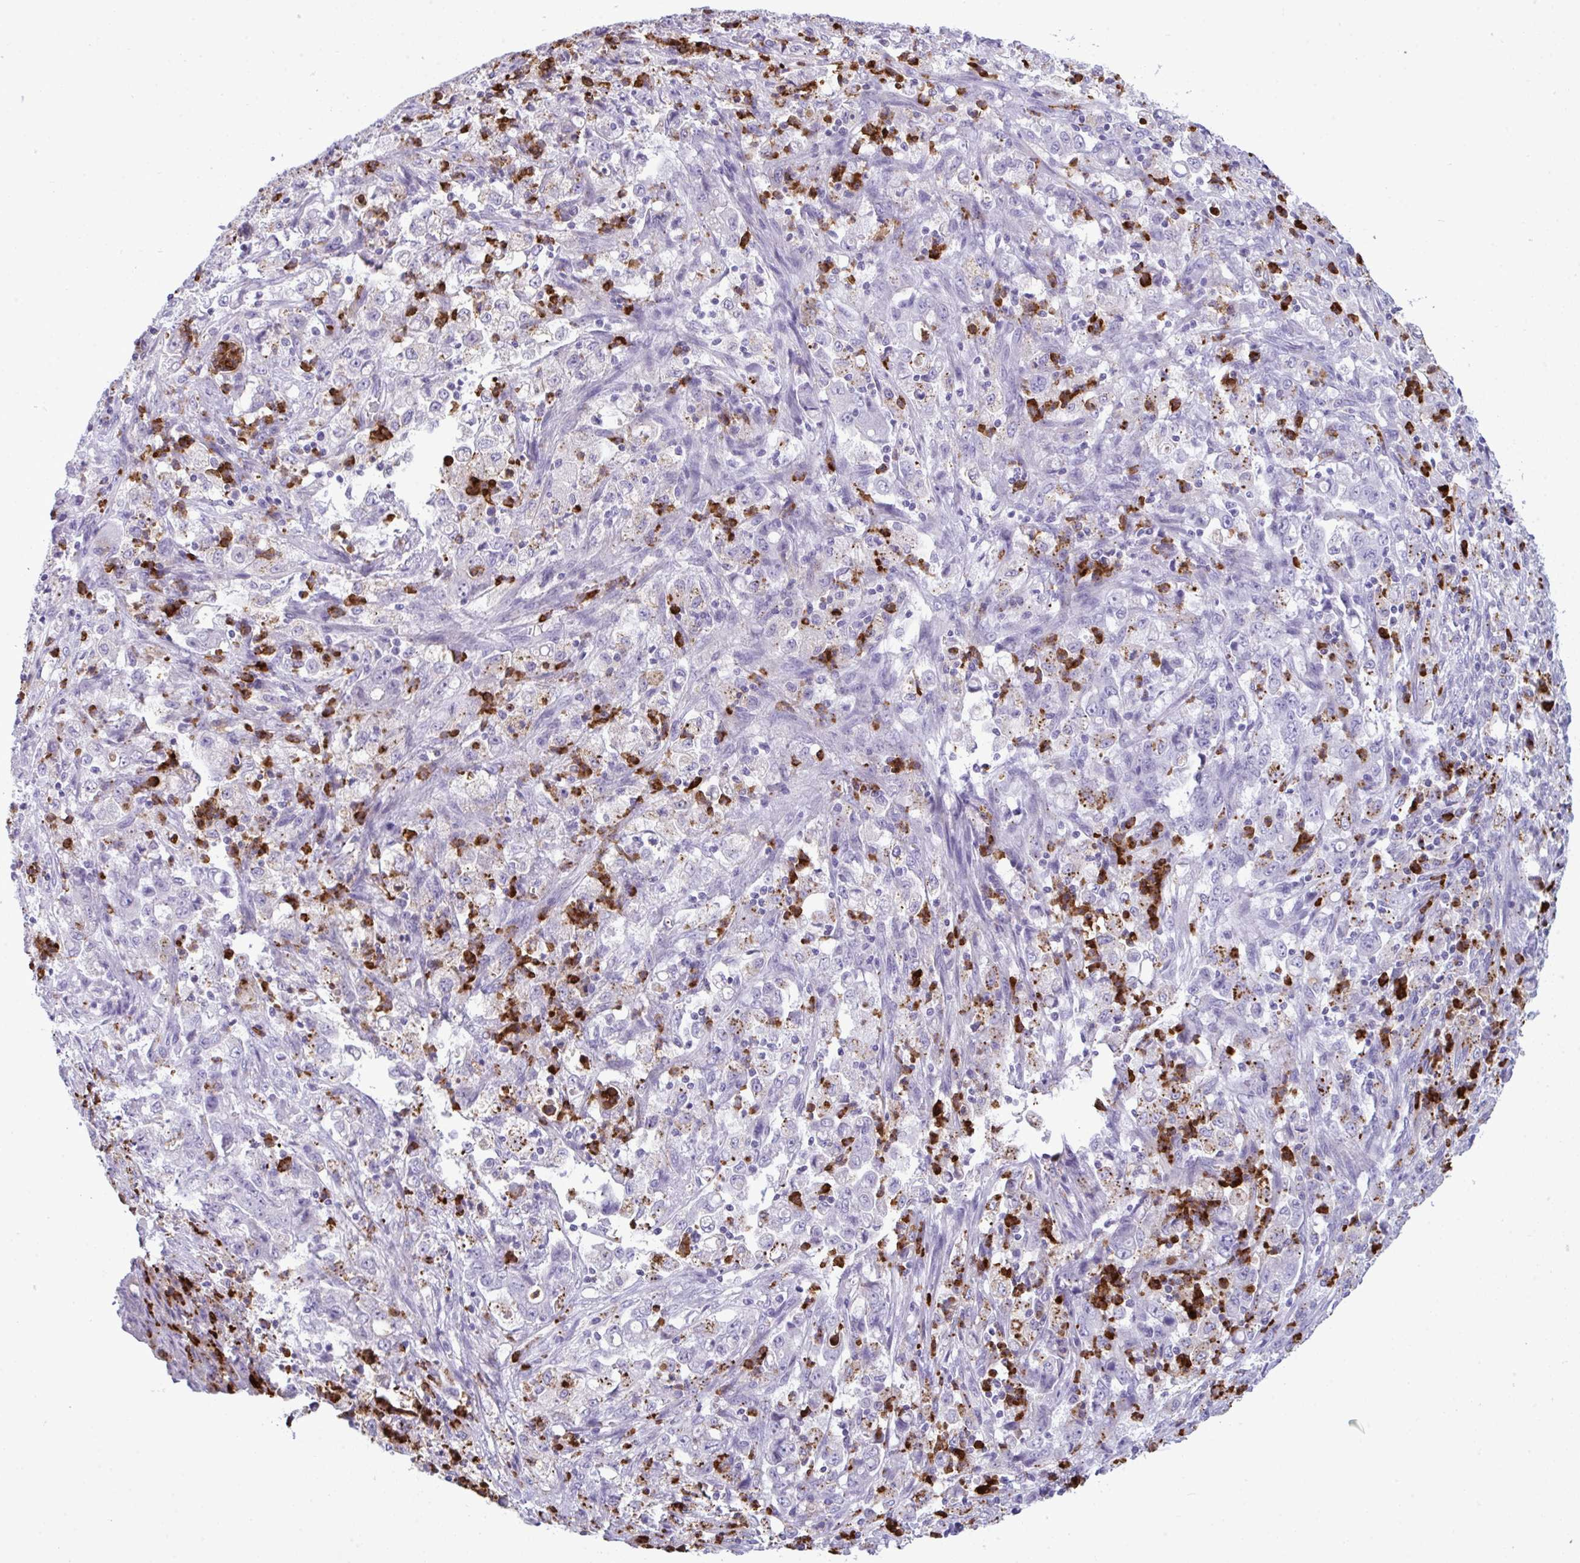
{"staining": {"intensity": "negative", "quantity": "none", "location": "none"}, "tissue": "stomach cancer", "cell_type": "Tumor cells", "image_type": "cancer", "snomed": [{"axis": "morphology", "description": "Adenocarcinoma, NOS"}, {"axis": "topography", "description": "Stomach, lower"}], "caption": "This is an IHC histopathology image of stomach cancer. There is no expression in tumor cells.", "gene": "ARHGAP42", "patient": {"sex": "female", "age": 71}}